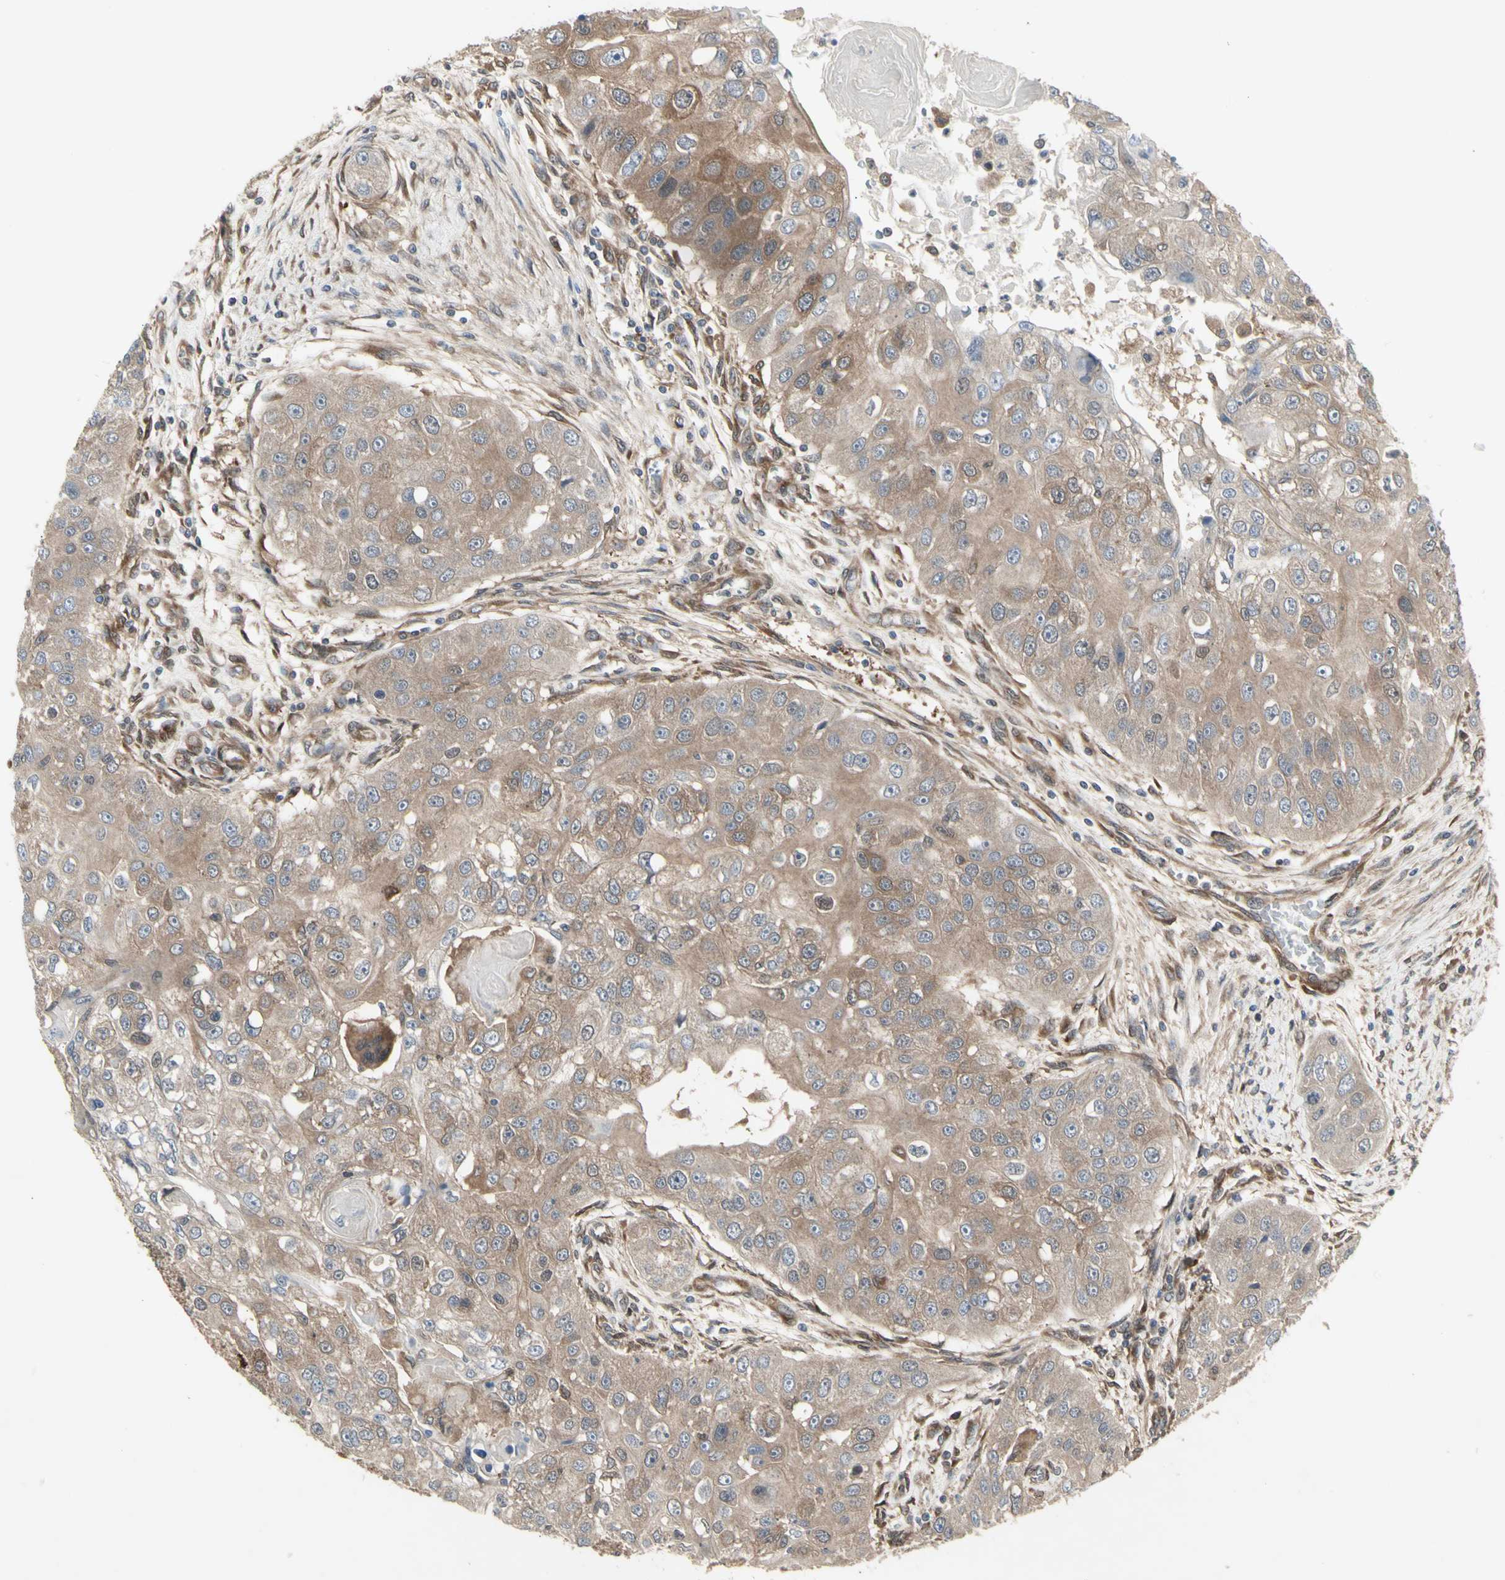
{"staining": {"intensity": "moderate", "quantity": ">75%", "location": "cytoplasmic/membranous"}, "tissue": "head and neck cancer", "cell_type": "Tumor cells", "image_type": "cancer", "snomed": [{"axis": "morphology", "description": "Normal tissue, NOS"}, {"axis": "morphology", "description": "Squamous cell carcinoma, NOS"}, {"axis": "topography", "description": "Skeletal muscle"}, {"axis": "topography", "description": "Head-Neck"}], "caption": "High-magnification brightfield microscopy of head and neck cancer stained with DAB (3,3'-diaminobenzidine) (brown) and counterstained with hematoxylin (blue). tumor cells exhibit moderate cytoplasmic/membranous expression is identified in about>75% of cells. (Brightfield microscopy of DAB IHC at high magnification).", "gene": "CHURC1-FNTB", "patient": {"sex": "male", "age": 51}}